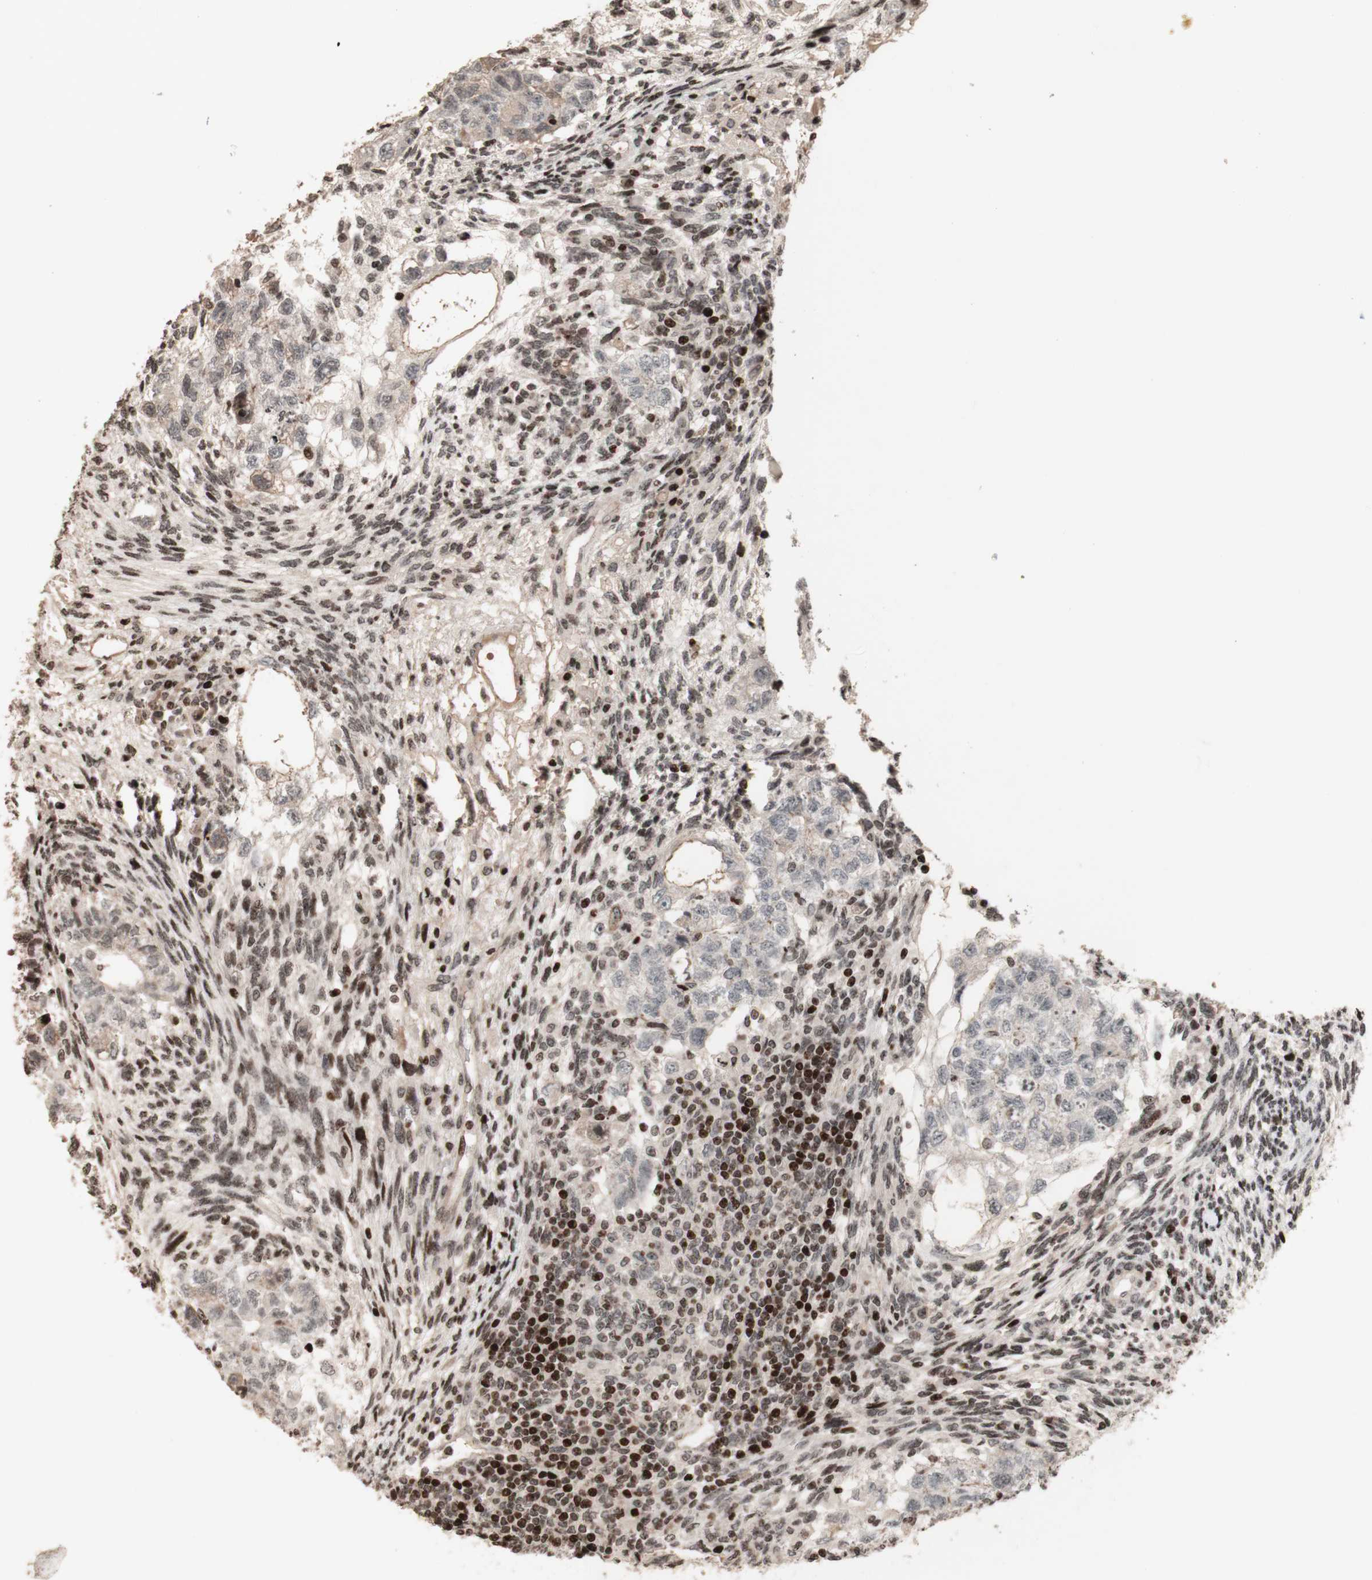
{"staining": {"intensity": "negative", "quantity": "none", "location": "none"}, "tissue": "testis cancer", "cell_type": "Tumor cells", "image_type": "cancer", "snomed": [{"axis": "morphology", "description": "Normal tissue, NOS"}, {"axis": "morphology", "description": "Carcinoma, Embryonal, NOS"}, {"axis": "topography", "description": "Testis"}], "caption": "An immunohistochemistry (IHC) photomicrograph of testis cancer is shown. There is no staining in tumor cells of testis cancer.", "gene": "POLA1", "patient": {"sex": "male", "age": 36}}